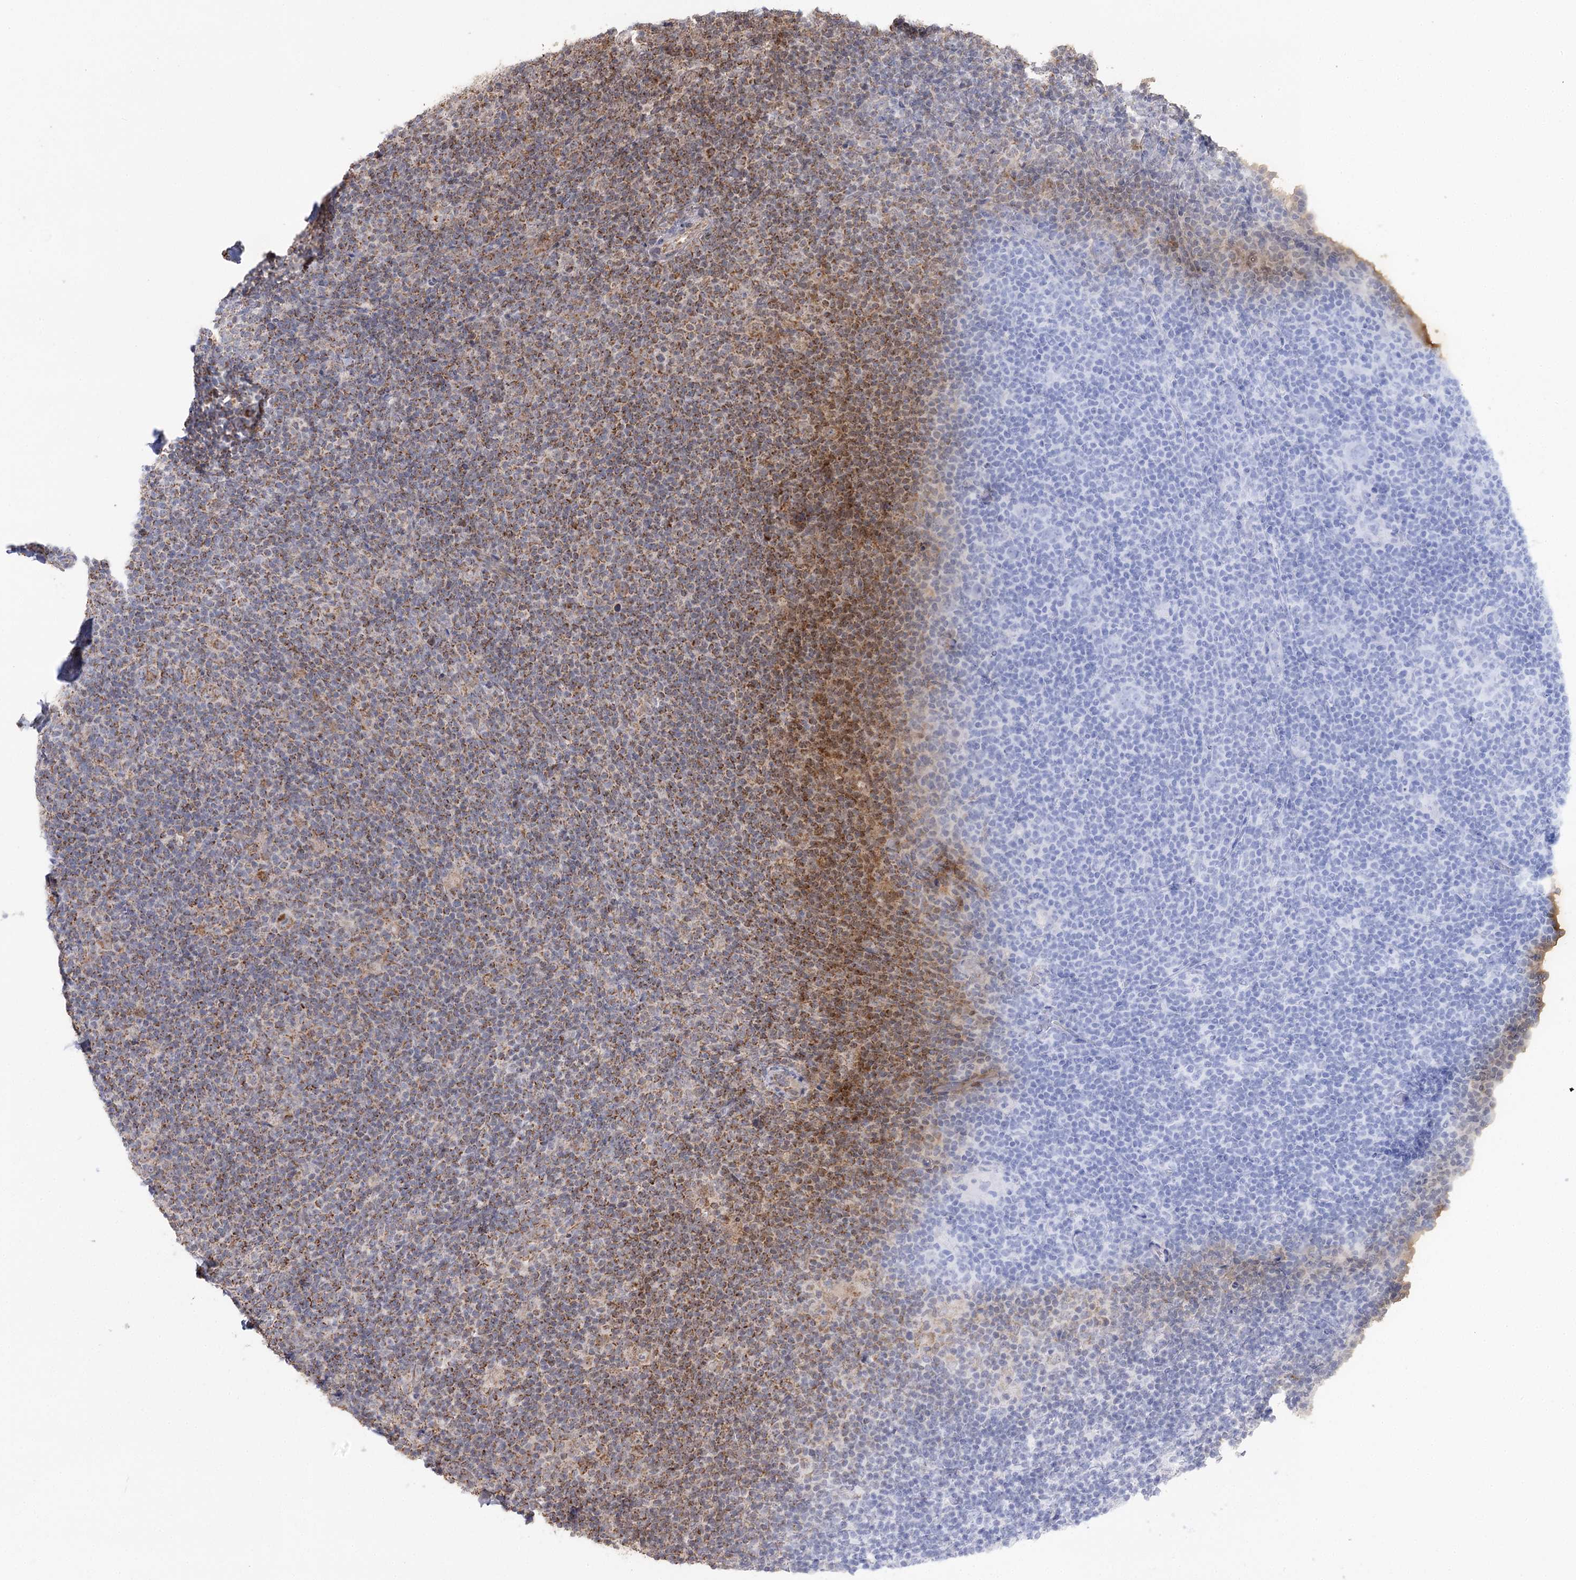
{"staining": {"intensity": "moderate", "quantity": "25%-75%", "location": "cytoplasmic/membranous"}, "tissue": "lymphoma", "cell_type": "Tumor cells", "image_type": "cancer", "snomed": [{"axis": "morphology", "description": "Hodgkin's disease, NOS"}, {"axis": "topography", "description": "Lymph node"}], "caption": "An image showing moderate cytoplasmic/membranous staining in about 25%-75% of tumor cells in Hodgkin's disease, as visualized by brown immunohistochemical staining.", "gene": "CBR4", "patient": {"sex": "female", "age": 57}}